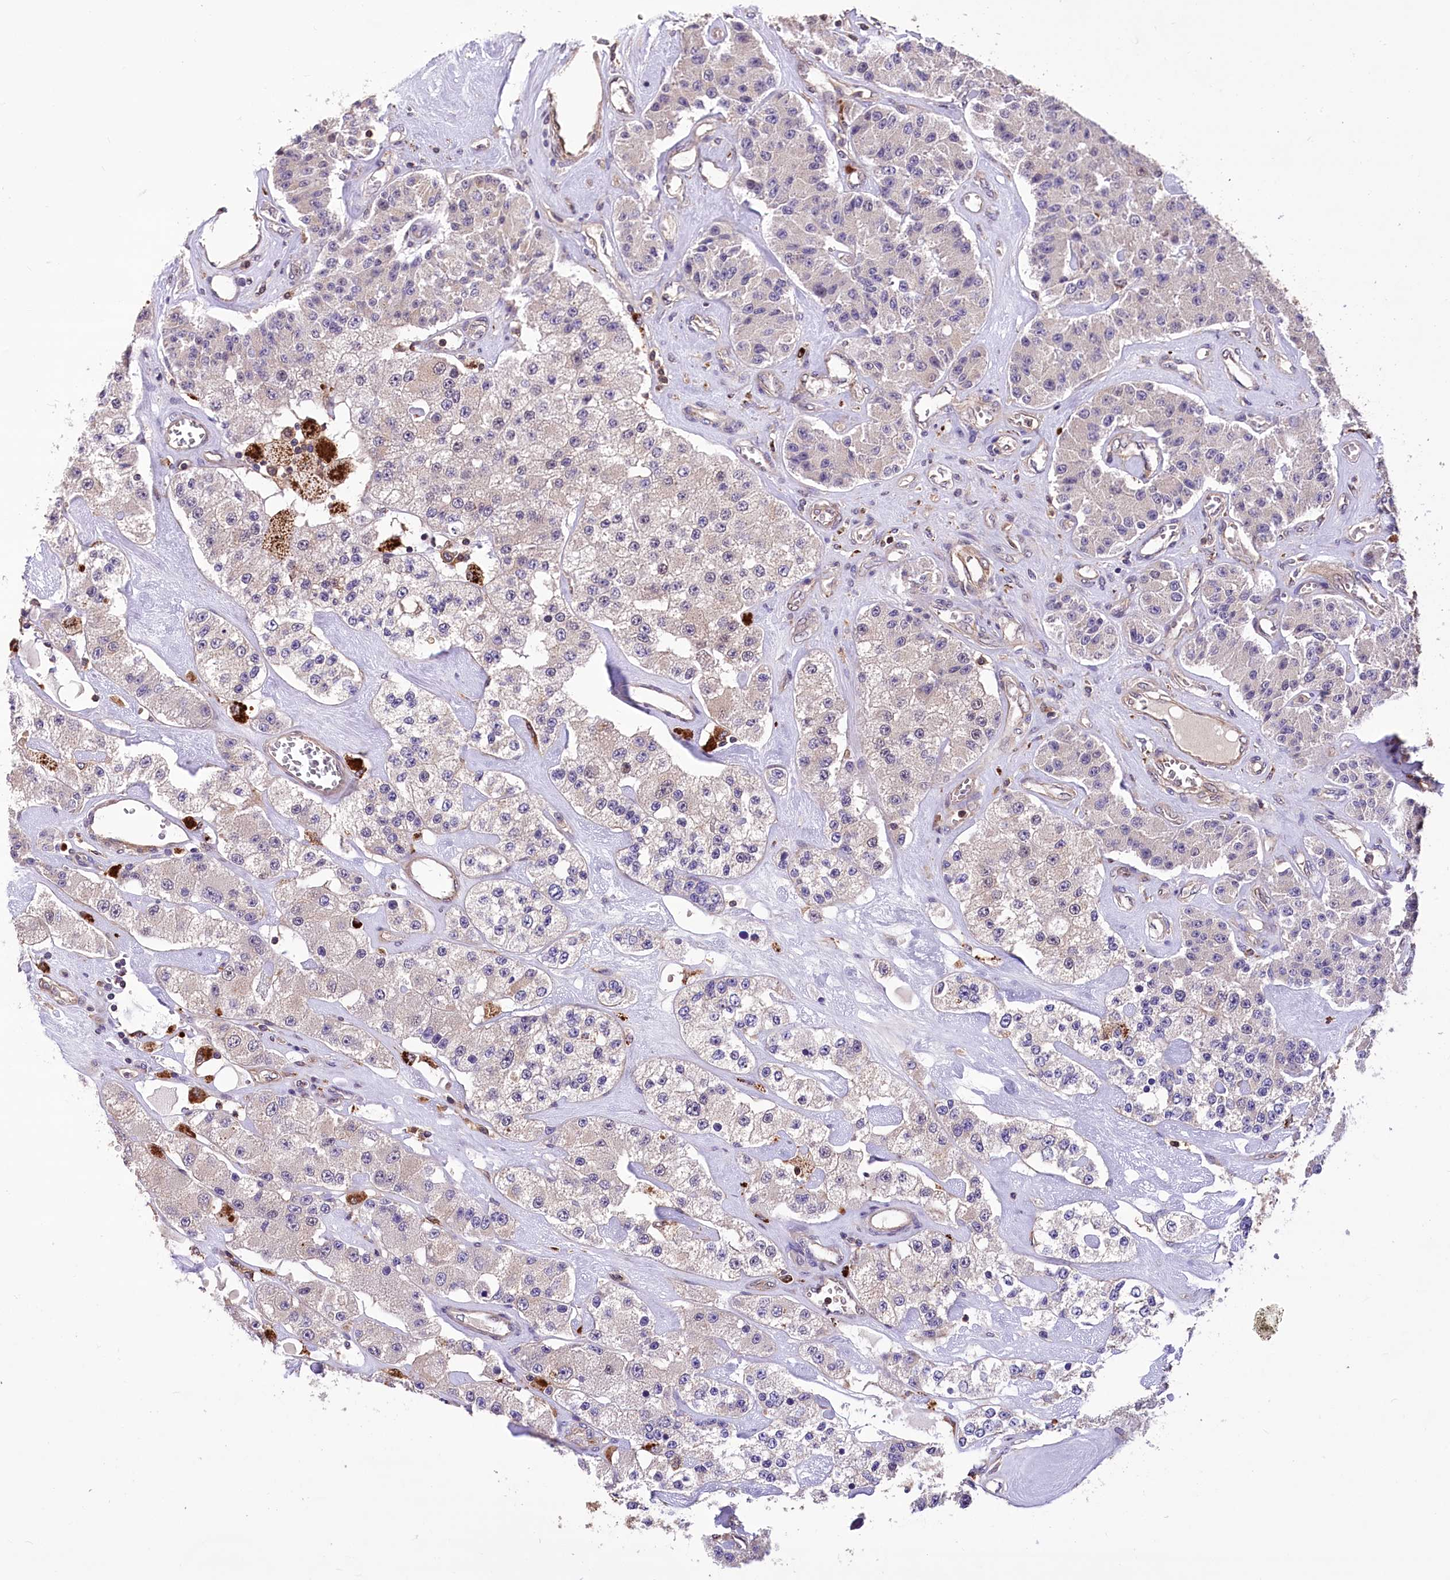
{"staining": {"intensity": "weak", "quantity": "<25%", "location": "cytoplasmic/membranous"}, "tissue": "carcinoid", "cell_type": "Tumor cells", "image_type": "cancer", "snomed": [{"axis": "morphology", "description": "Carcinoid, malignant, NOS"}, {"axis": "topography", "description": "Pancreas"}], "caption": "High power microscopy photomicrograph of an immunohistochemistry (IHC) photomicrograph of malignant carcinoid, revealing no significant positivity in tumor cells.", "gene": "DPP3", "patient": {"sex": "male", "age": 41}}